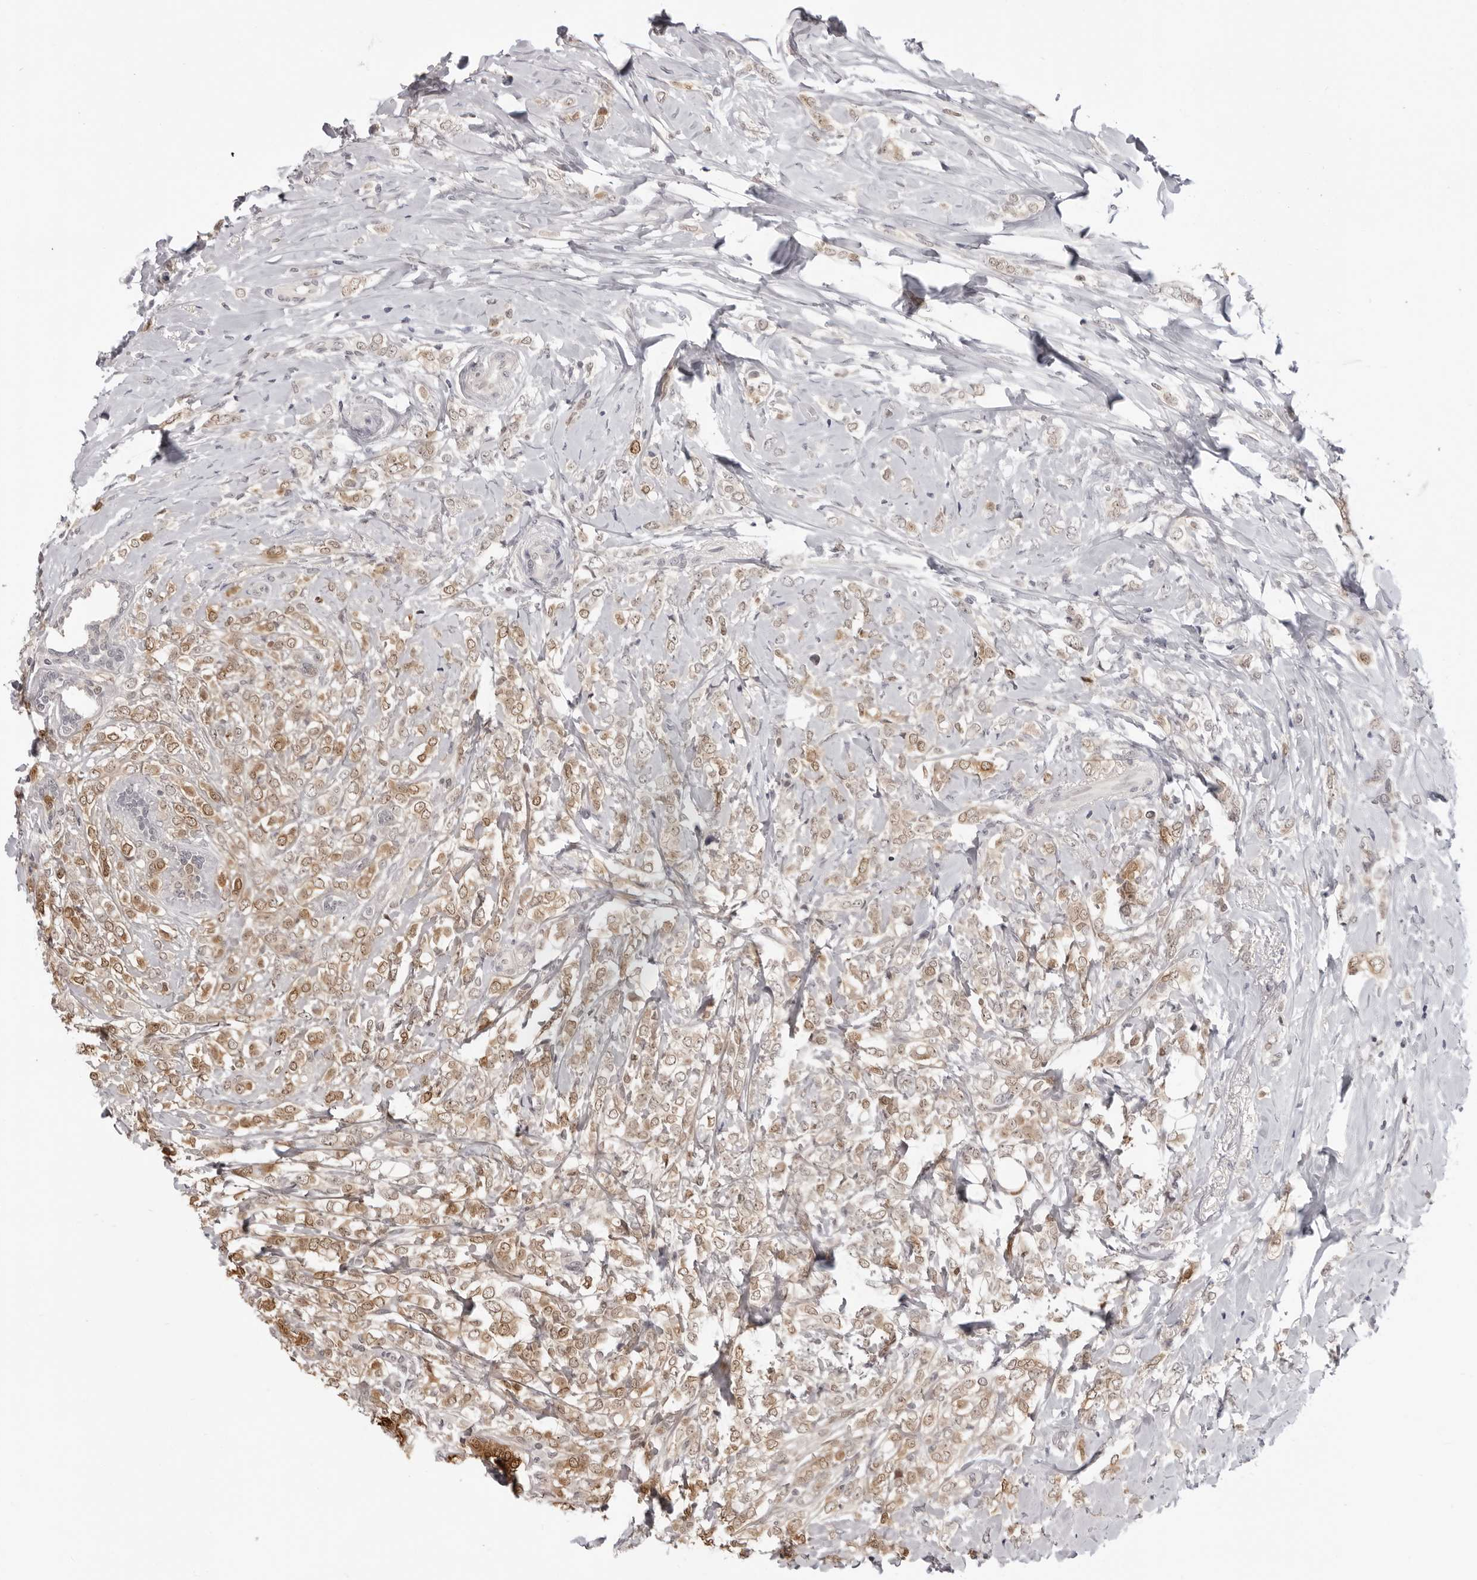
{"staining": {"intensity": "moderate", "quantity": ">75%", "location": "cytoplasmic/membranous,nuclear"}, "tissue": "breast cancer", "cell_type": "Tumor cells", "image_type": "cancer", "snomed": [{"axis": "morphology", "description": "Normal tissue, NOS"}, {"axis": "morphology", "description": "Lobular carcinoma"}, {"axis": "topography", "description": "Breast"}], "caption": "Breast cancer (lobular carcinoma) stained for a protein (brown) demonstrates moderate cytoplasmic/membranous and nuclear positive expression in approximately >75% of tumor cells.", "gene": "SRGAP2", "patient": {"sex": "female", "age": 47}}